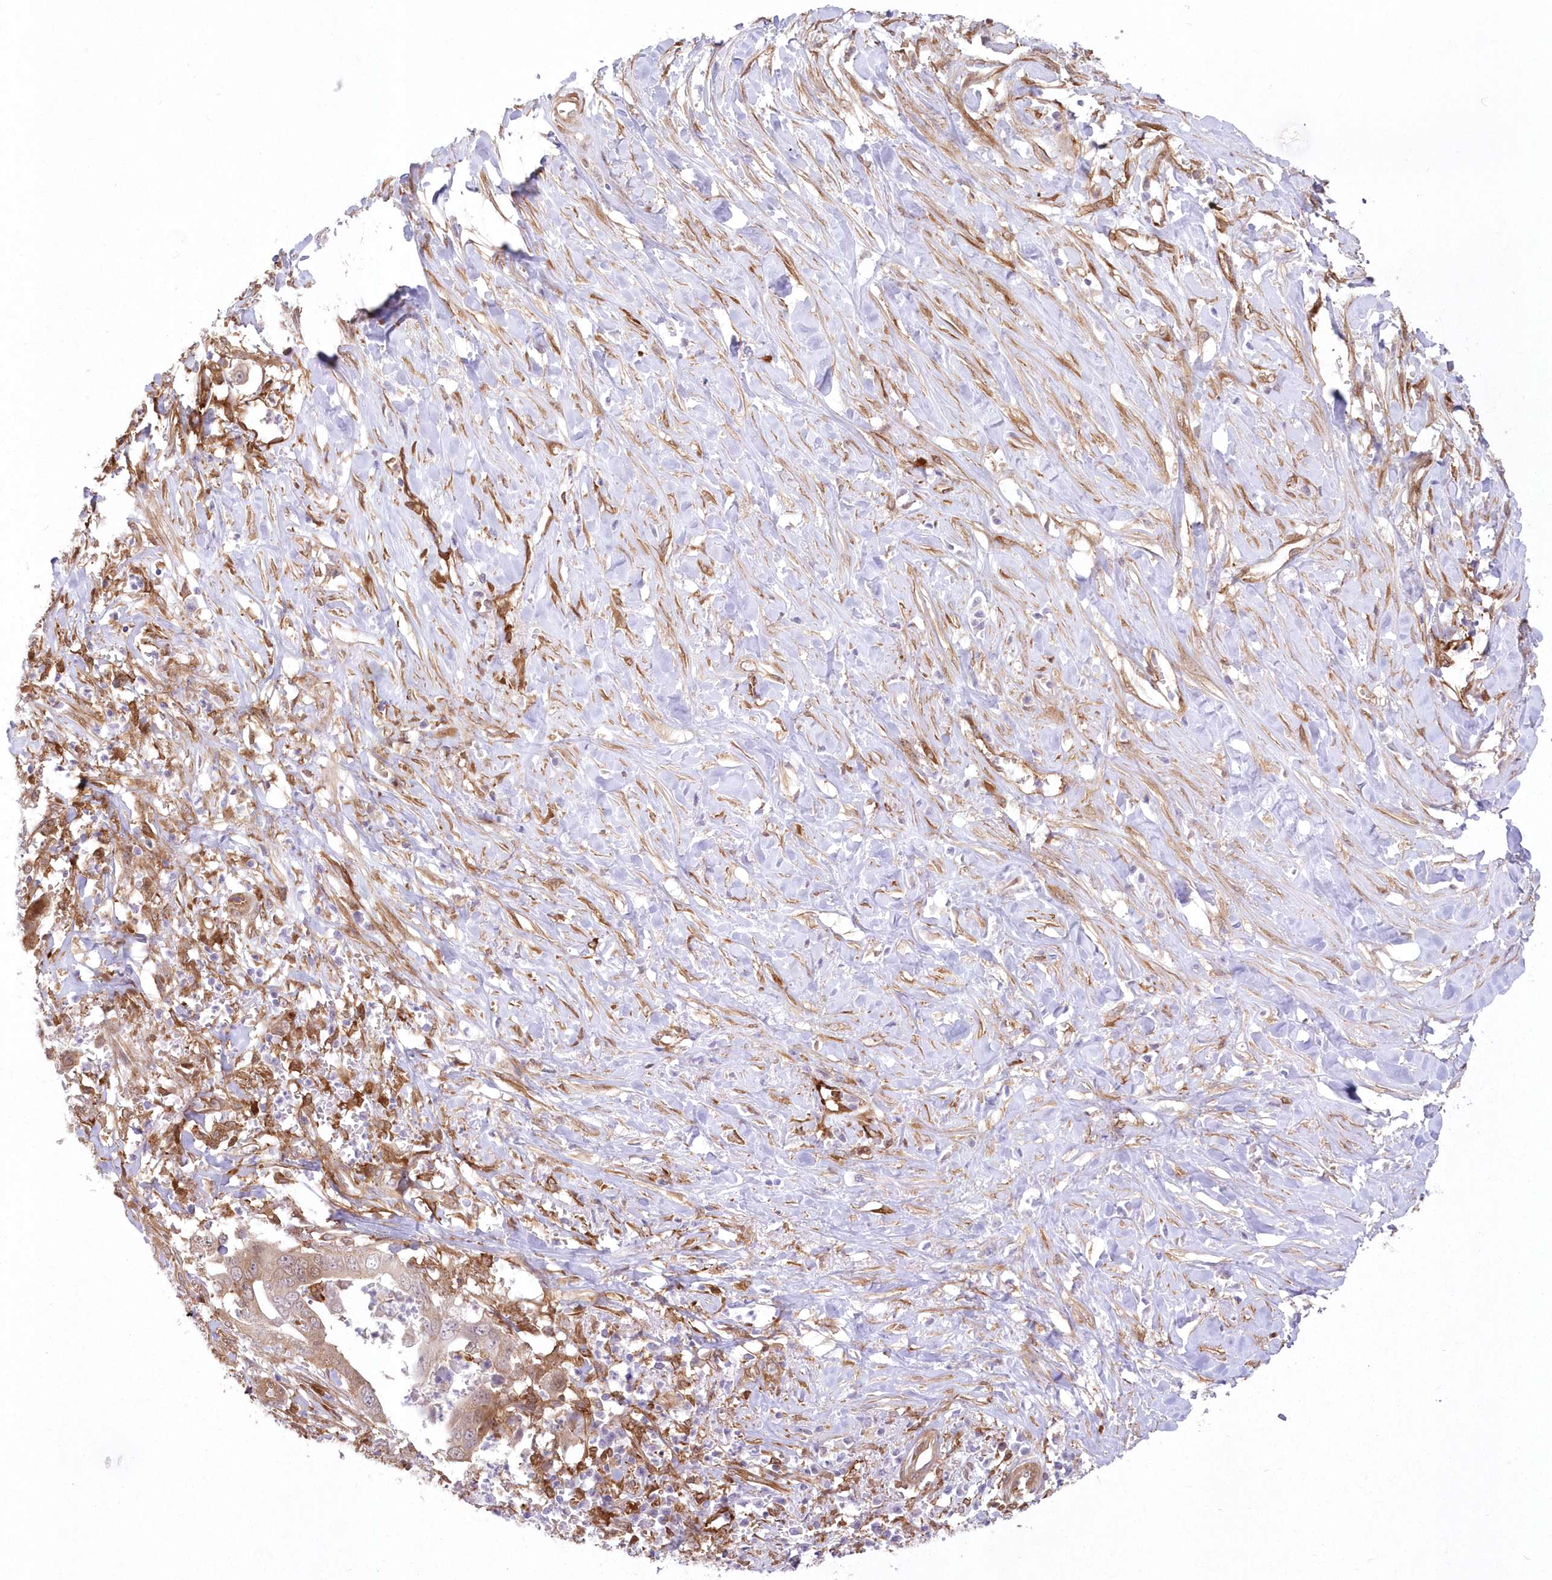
{"staining": {"intensity": "weak", "quantity": ">75%", "location": "cytoplasmic/membranous"}, "tissue": "liver cancer", "cell_type": "Tumor cells", "image_type": "cancer", "snomed": [{"axis": "morphology", "description": "Cholangiocarcinoma"}, {"axis": "topography", "description": "Liver"}], "caption": "This is a histology image of IHC staining of cholangiocarcinoma (liver), which shows weak positivity in the cytoplasmic/membranous of tumor cells.", "gene": "SH3PXD2B", "patient": {"sex": "female", "age": 79}}